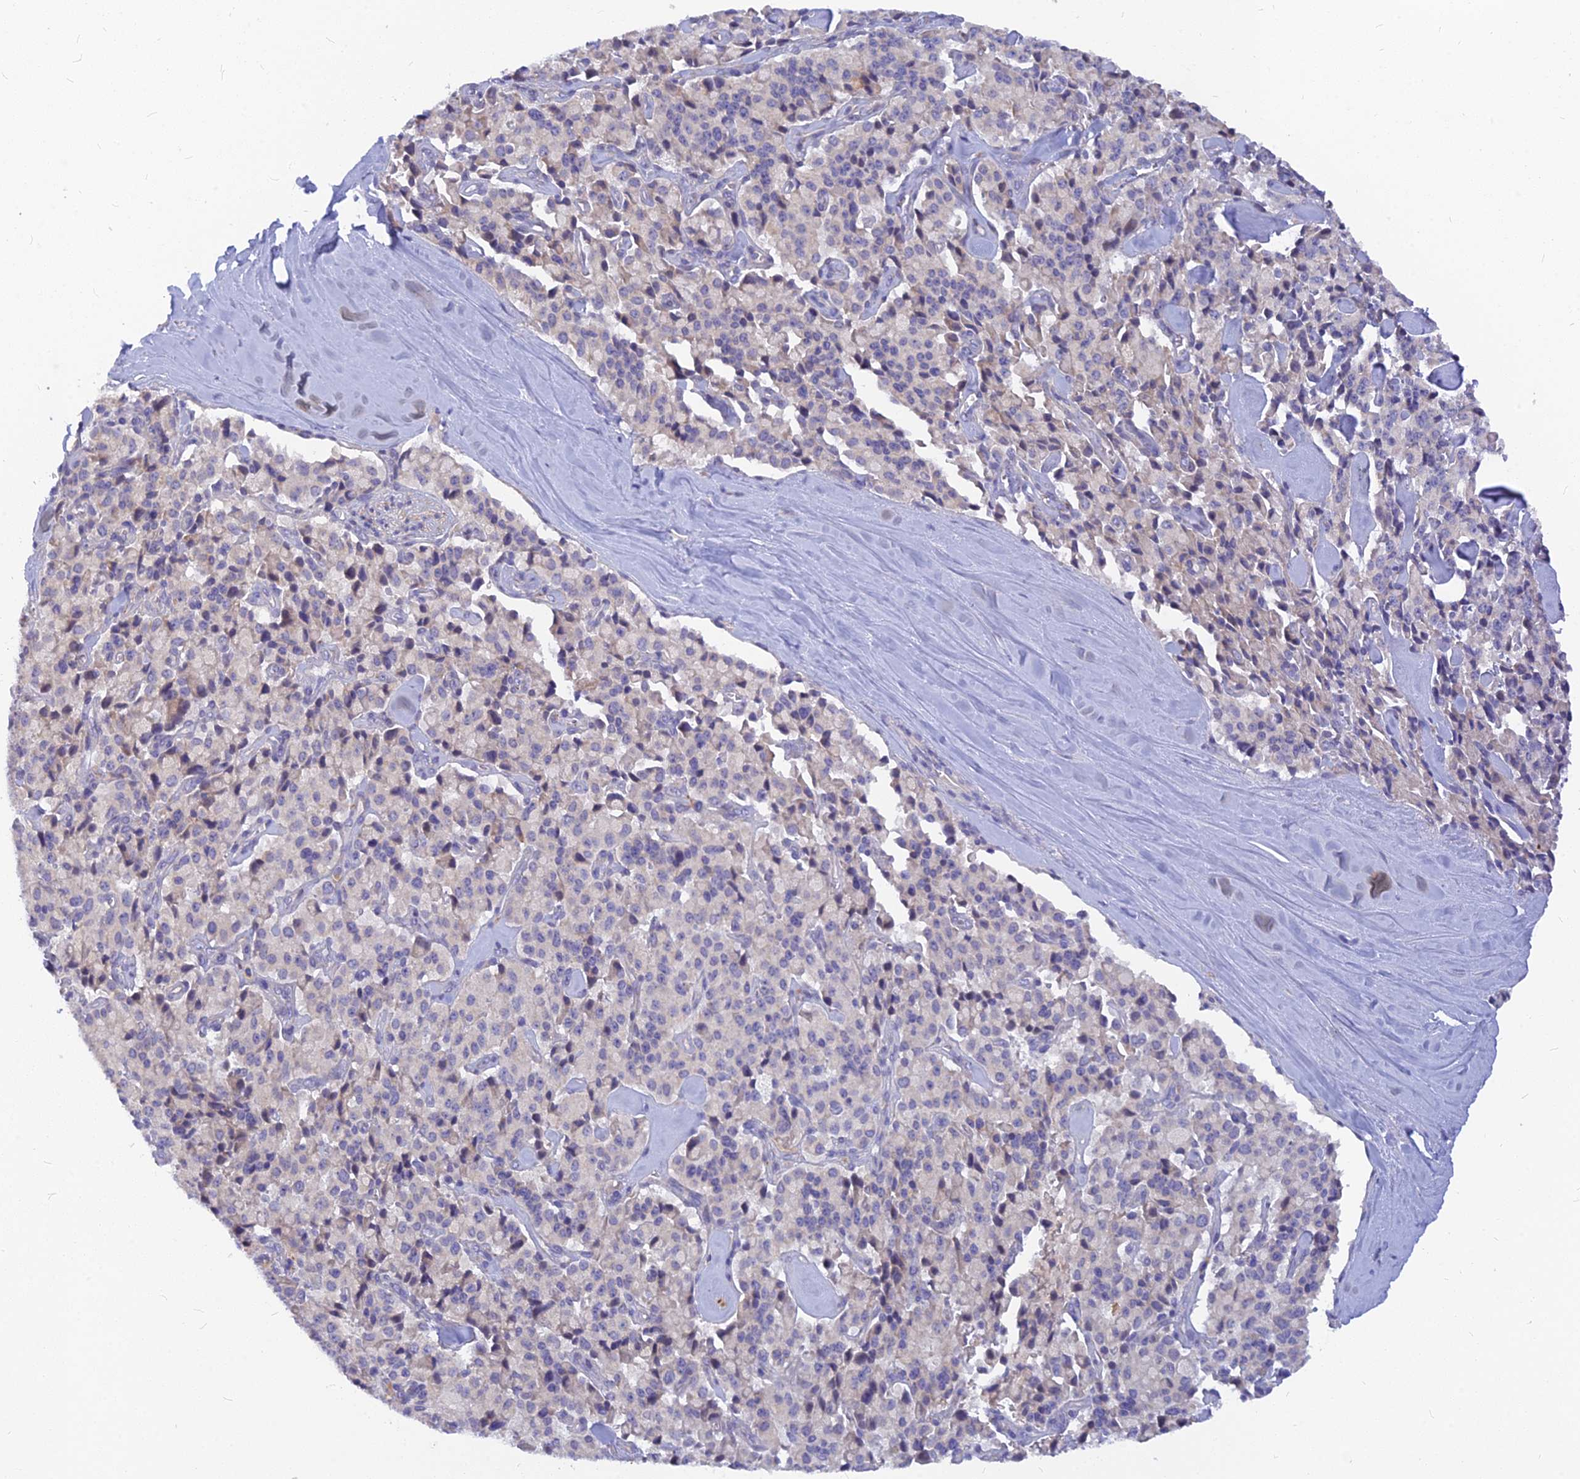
{"staining": {"intensity": "negative", "quantity": "none", "location": "none"}, "tissue": "pancreatic cancer", "cell_type": "Tumor cells", "image_type": "cancer", "snomed": [{"axis": "morphology", "description": "Adenocarcinoma, NOS"}, {"axis": "topography", "description": "Pancreas"}], "caption": "The histopathology image reveals no staining of tumor cells in pancreatic adenocarcinoma.", "gene": "CACNA1B", "patient": {"sex": "male", "age": 65}}